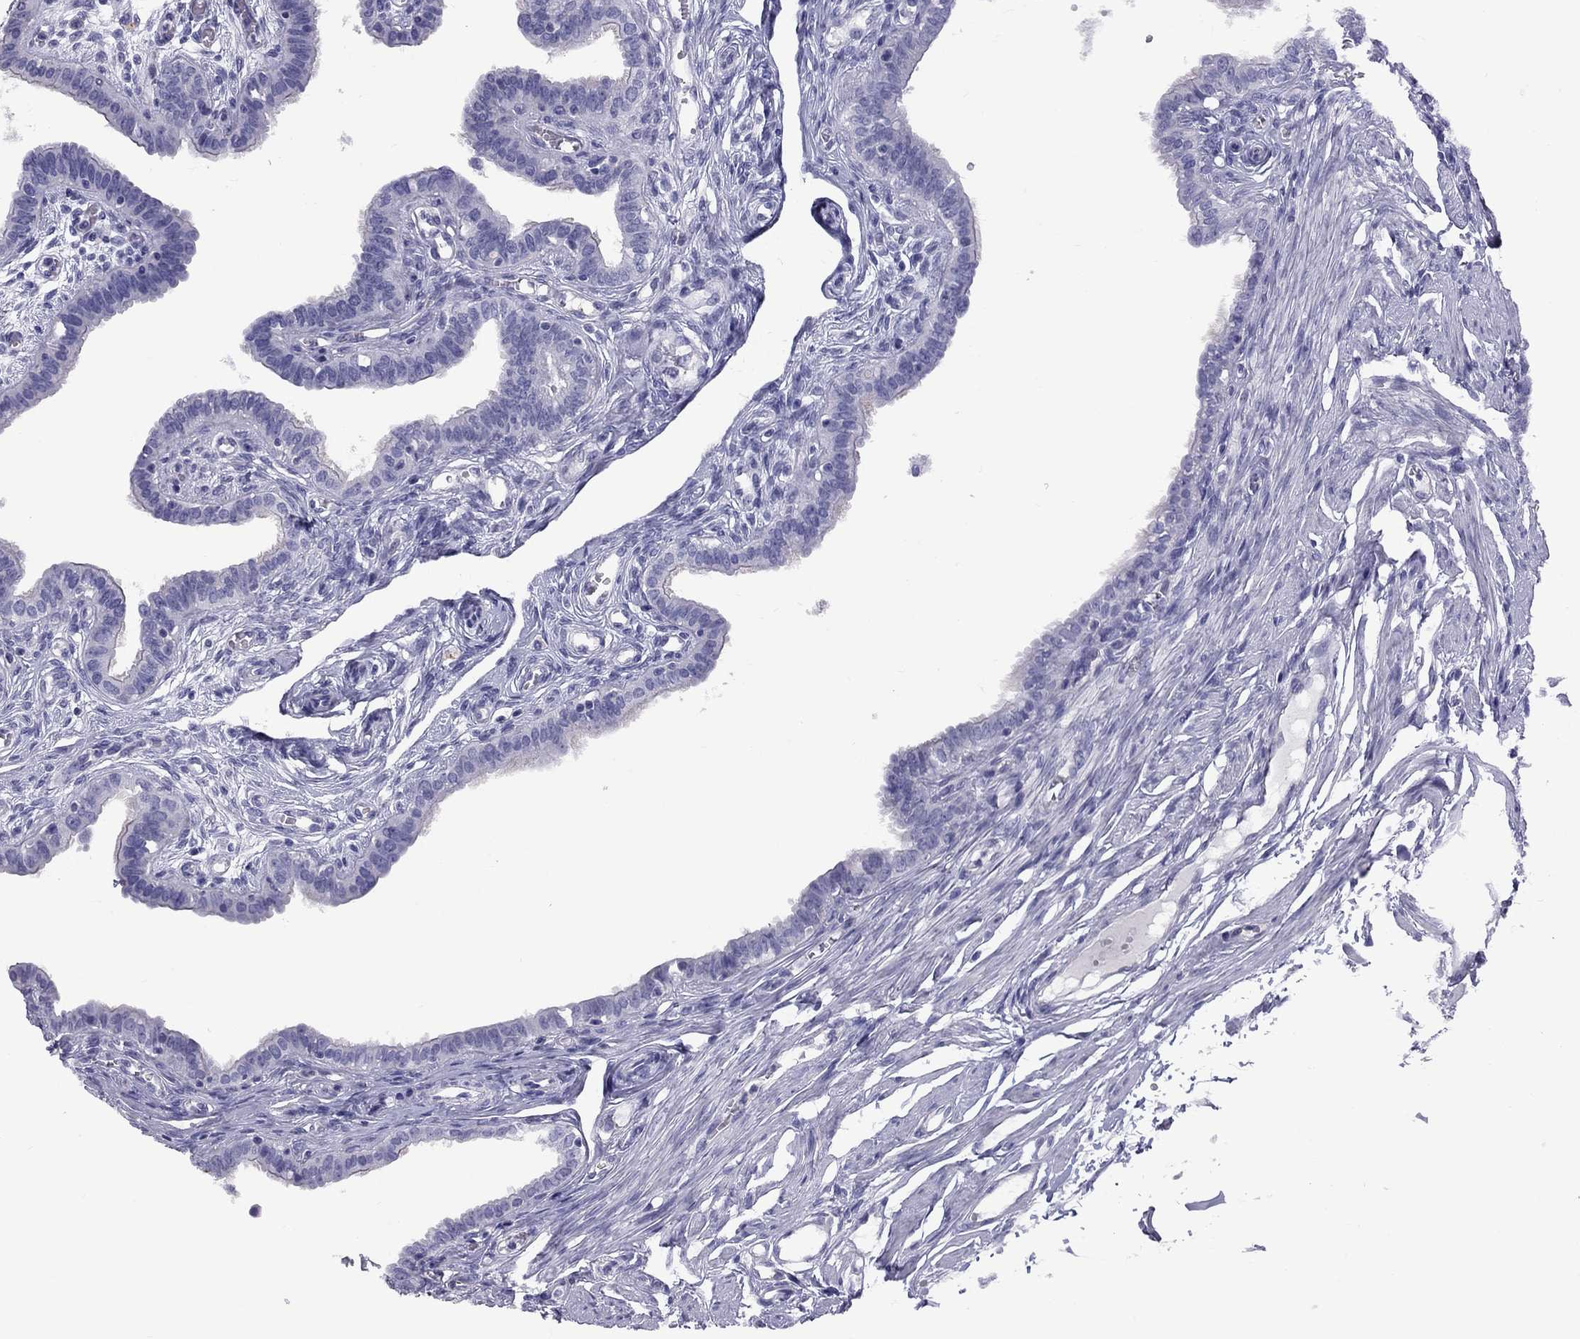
{"staining": {"intensity": "negative", "quantity": "none", "location": "none"}, "tissue": "fallopian tube", "cell_type": "Glandular cells", "image_type": "normal", "snomed": [{"axis": "morphology", "description": "Normal tissue, NOS"}, {"axis": "morphology", "description": "Carcinoma, endometroid"}, {"axis": "topography", "description": "Fallopian tube"}, {"axis": "topography", "description": "Ovary"}], "caption": "Immunohistochemistry (IHC) image of unremarkable fallopian tube: human fallopian tube stained with DAB (3,3'-diaminobenzidine) displays no significant protein staining in glandular cells.", "gene": "FSCN3", "patient": {"sex": "female", "age": 42}}